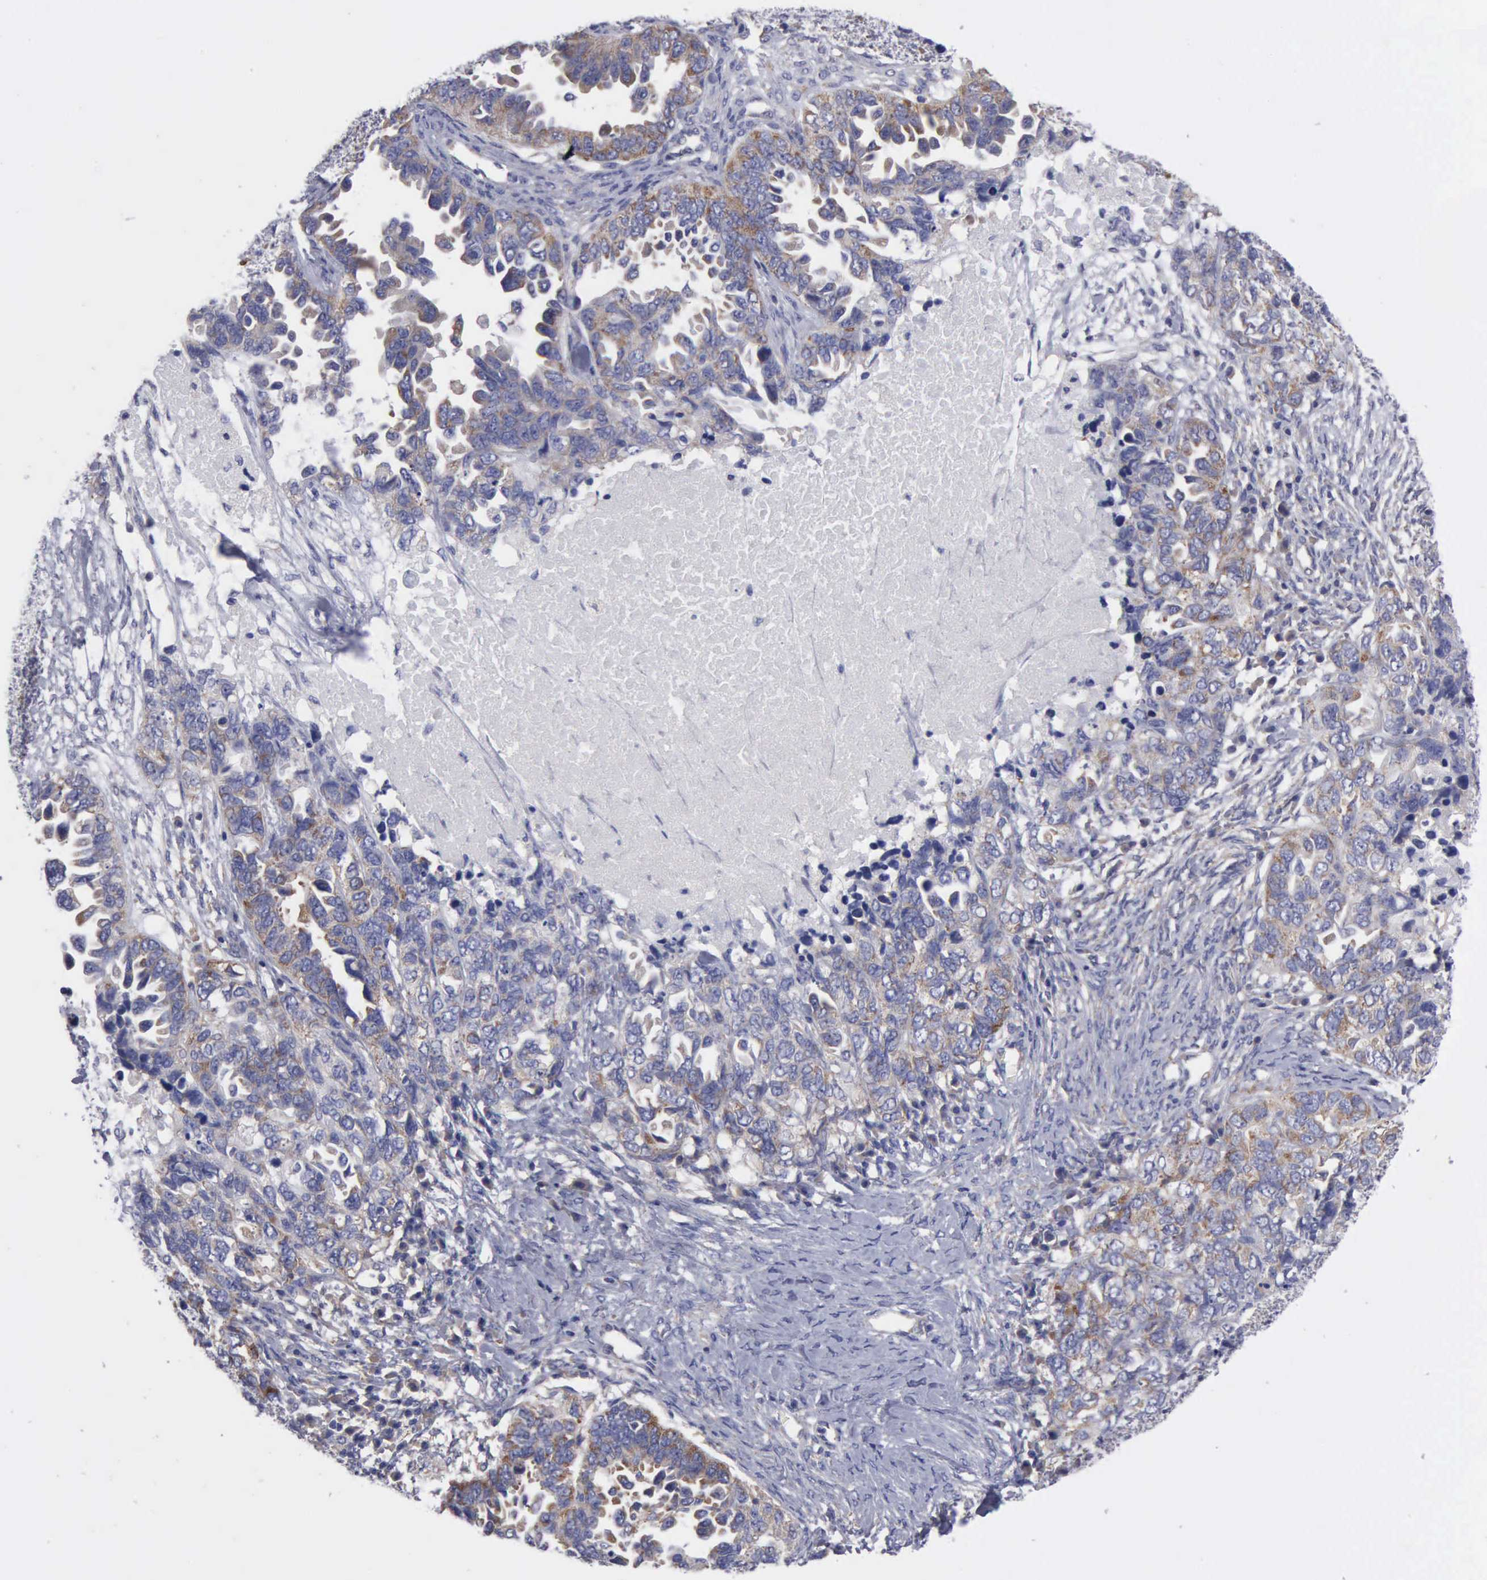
{"staining": {"intensity": "moderate", "quantity": "25%-75%", "location": "cytoplasmic/membranous"}, "tissue": "ovarian cancer", "cell_type": "Tumor cells", "image_type": "cancer", "snomed": [{"axis": "morphology", "description": "Cystadenocarcinoma, serous, NOS"}, {"axis": "topography", "description": "Ovary"}], "caption": "Ovarian cancer was stained to show a protein in brown. There is medium levels of moderate cytoplasmic/membranous positivity in approximately 25%-75% of tumor cells.", "gene": "TXLNG", "patient": {"sex": "female", "age": 82}}